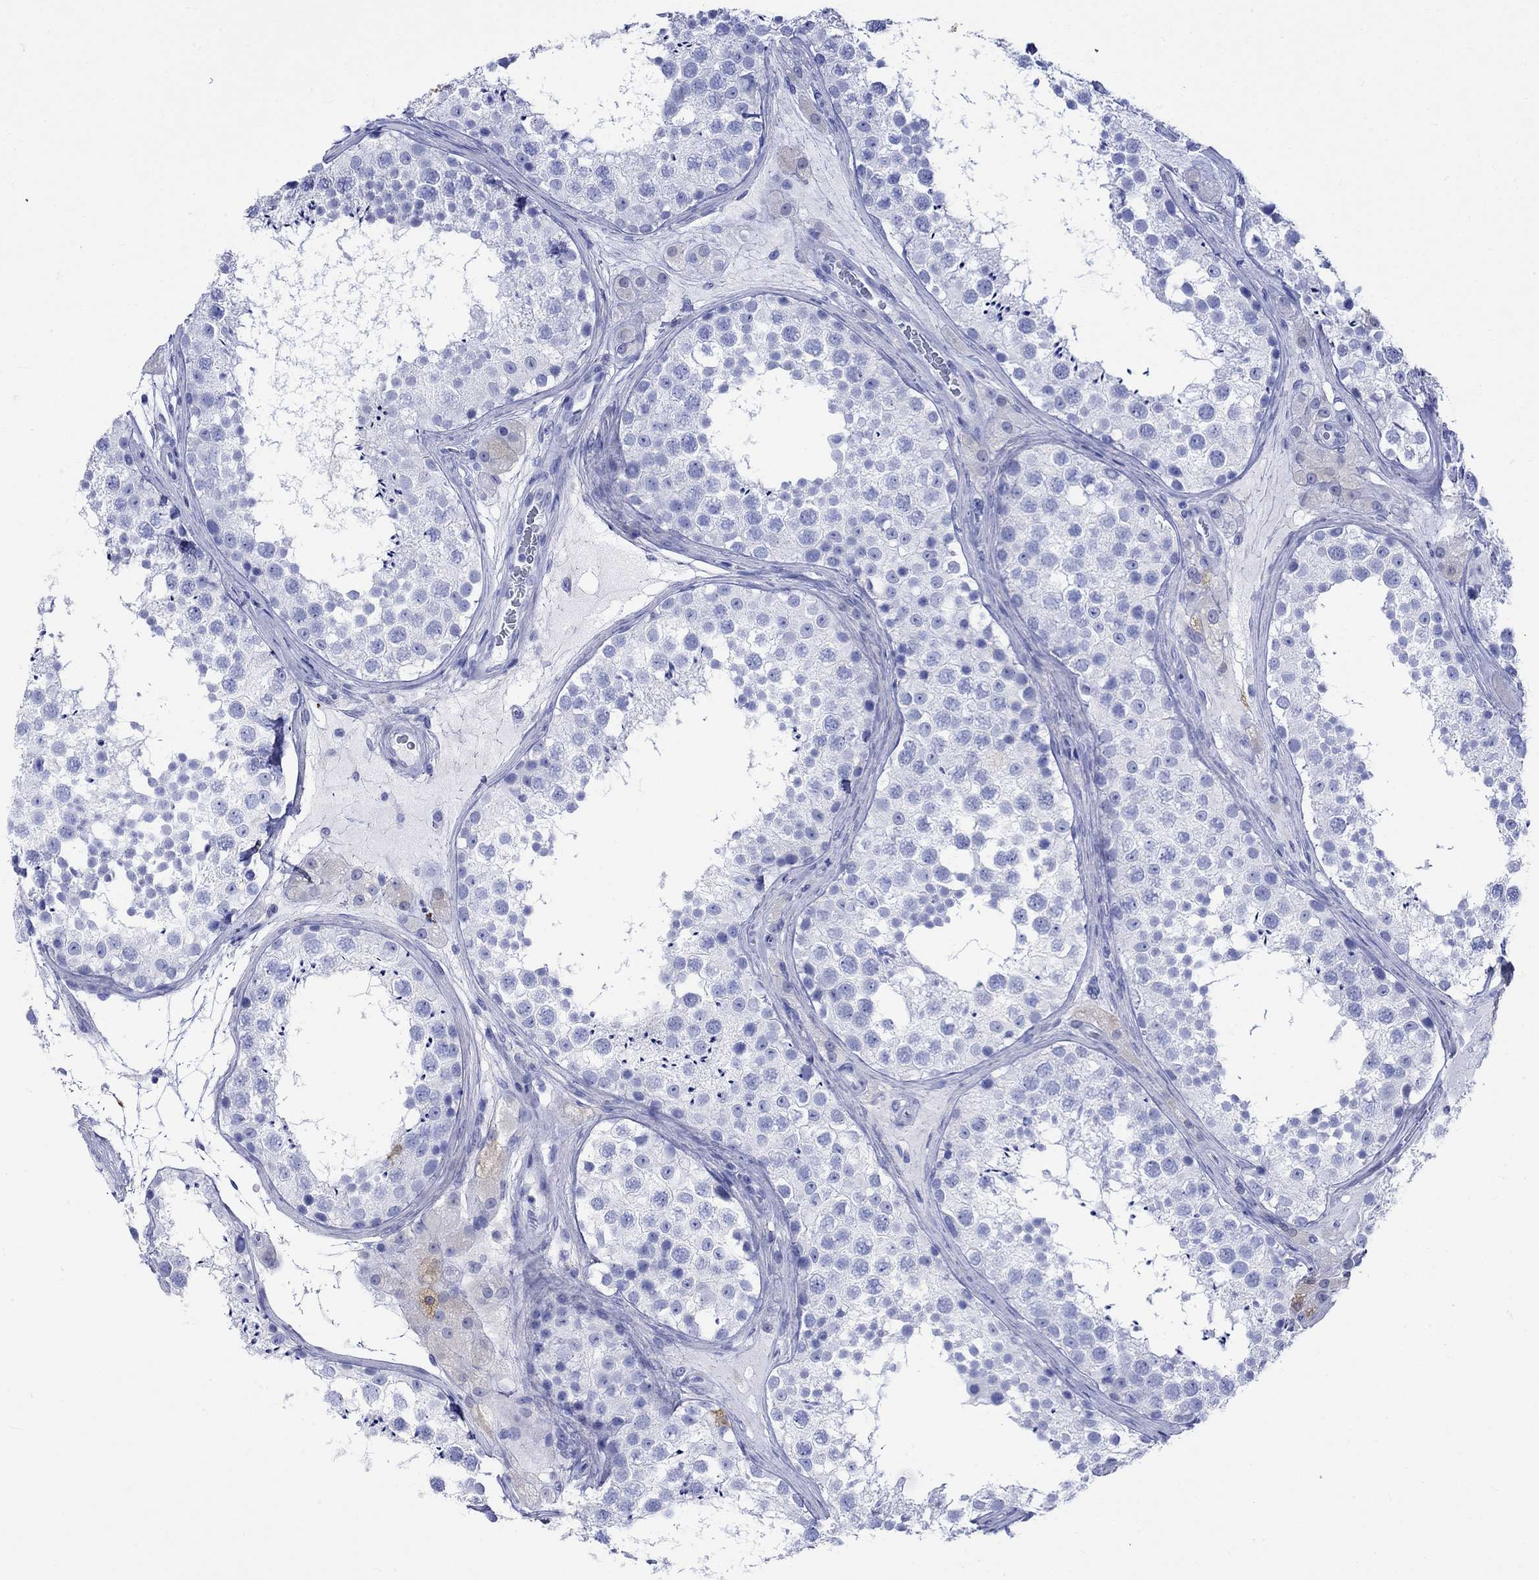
{"staining": {"intensity": "negative", "quantity": "none", "location": "none"}, "tissue": "testis", "cell_type": "Cells in seminiferous ducts", "image_type": "normal", "snomed": [{"axis": "morphology", "description": "Normal tissue, NOS"}, {"axis": "topography", "description": "Testis"}], "caption": "A high-resolution histopathology image shows IHC staining of benign testis, which reveals no significant expression in cells in seminiferous ducts.", "gene": "CRYAB", "patient": {"sex": "male", "age": 41}}